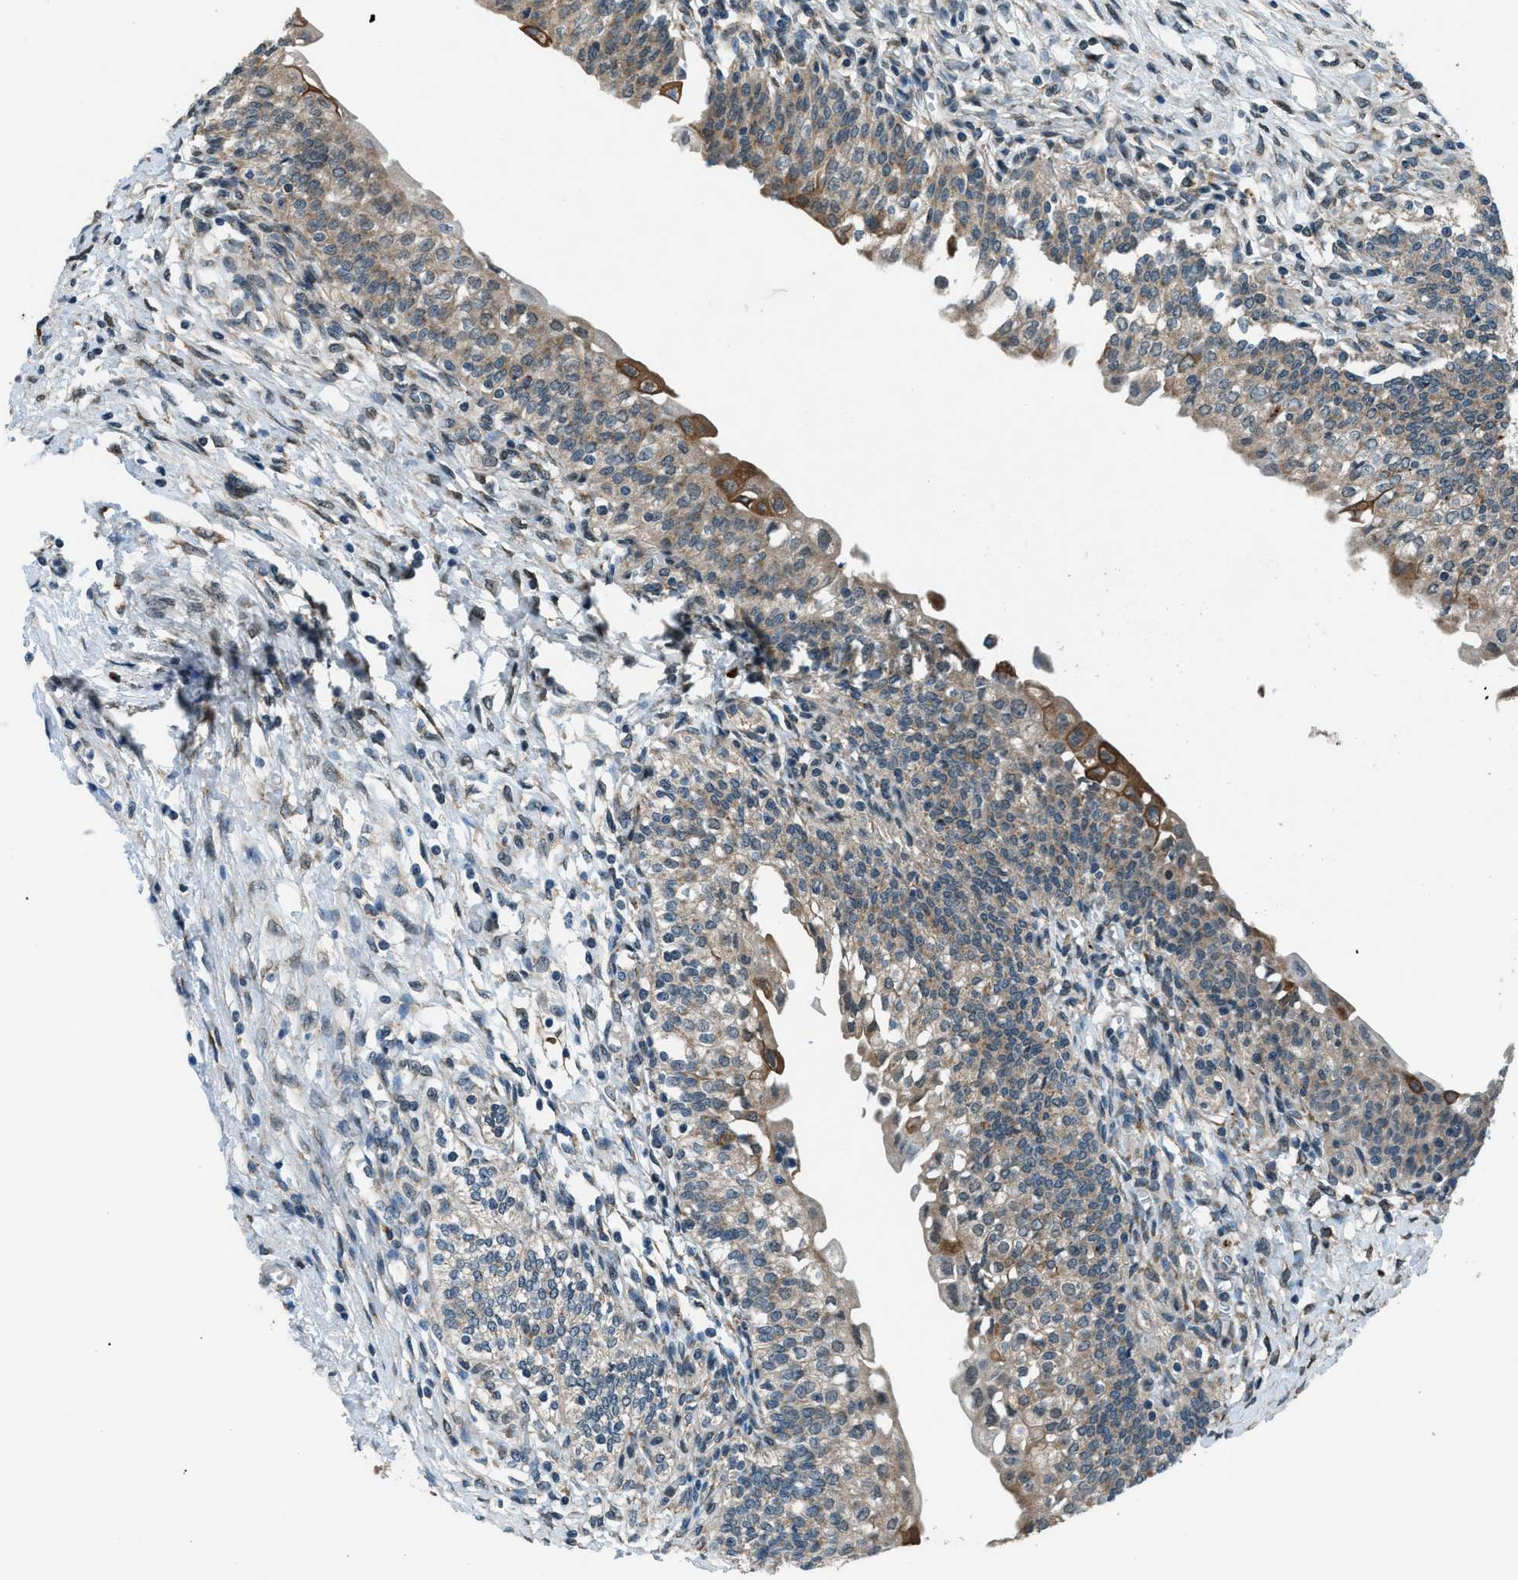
{"staining": {"intensity": "moderate", "quantity": ">75%", "location": "cytoplasmic/membranous"}, "tissue": "urinary bladder", "cell_type": "Urothelial cells", "image_type": "normal", "snomed": [{"axis": "morphology", "description": "Normal tissue, NOS"}, {"axis": "topography", "description": "Urinary bladder"}], "caption": "The photomicrograph shows immunohistochemical staining of normal urinary bladder. There is moderate cytoplasmic/membranous expression is present in approximately >75% of urothelial cells.", "gene": "GINM1", "patient": {"sex": "male", "age": 55}}